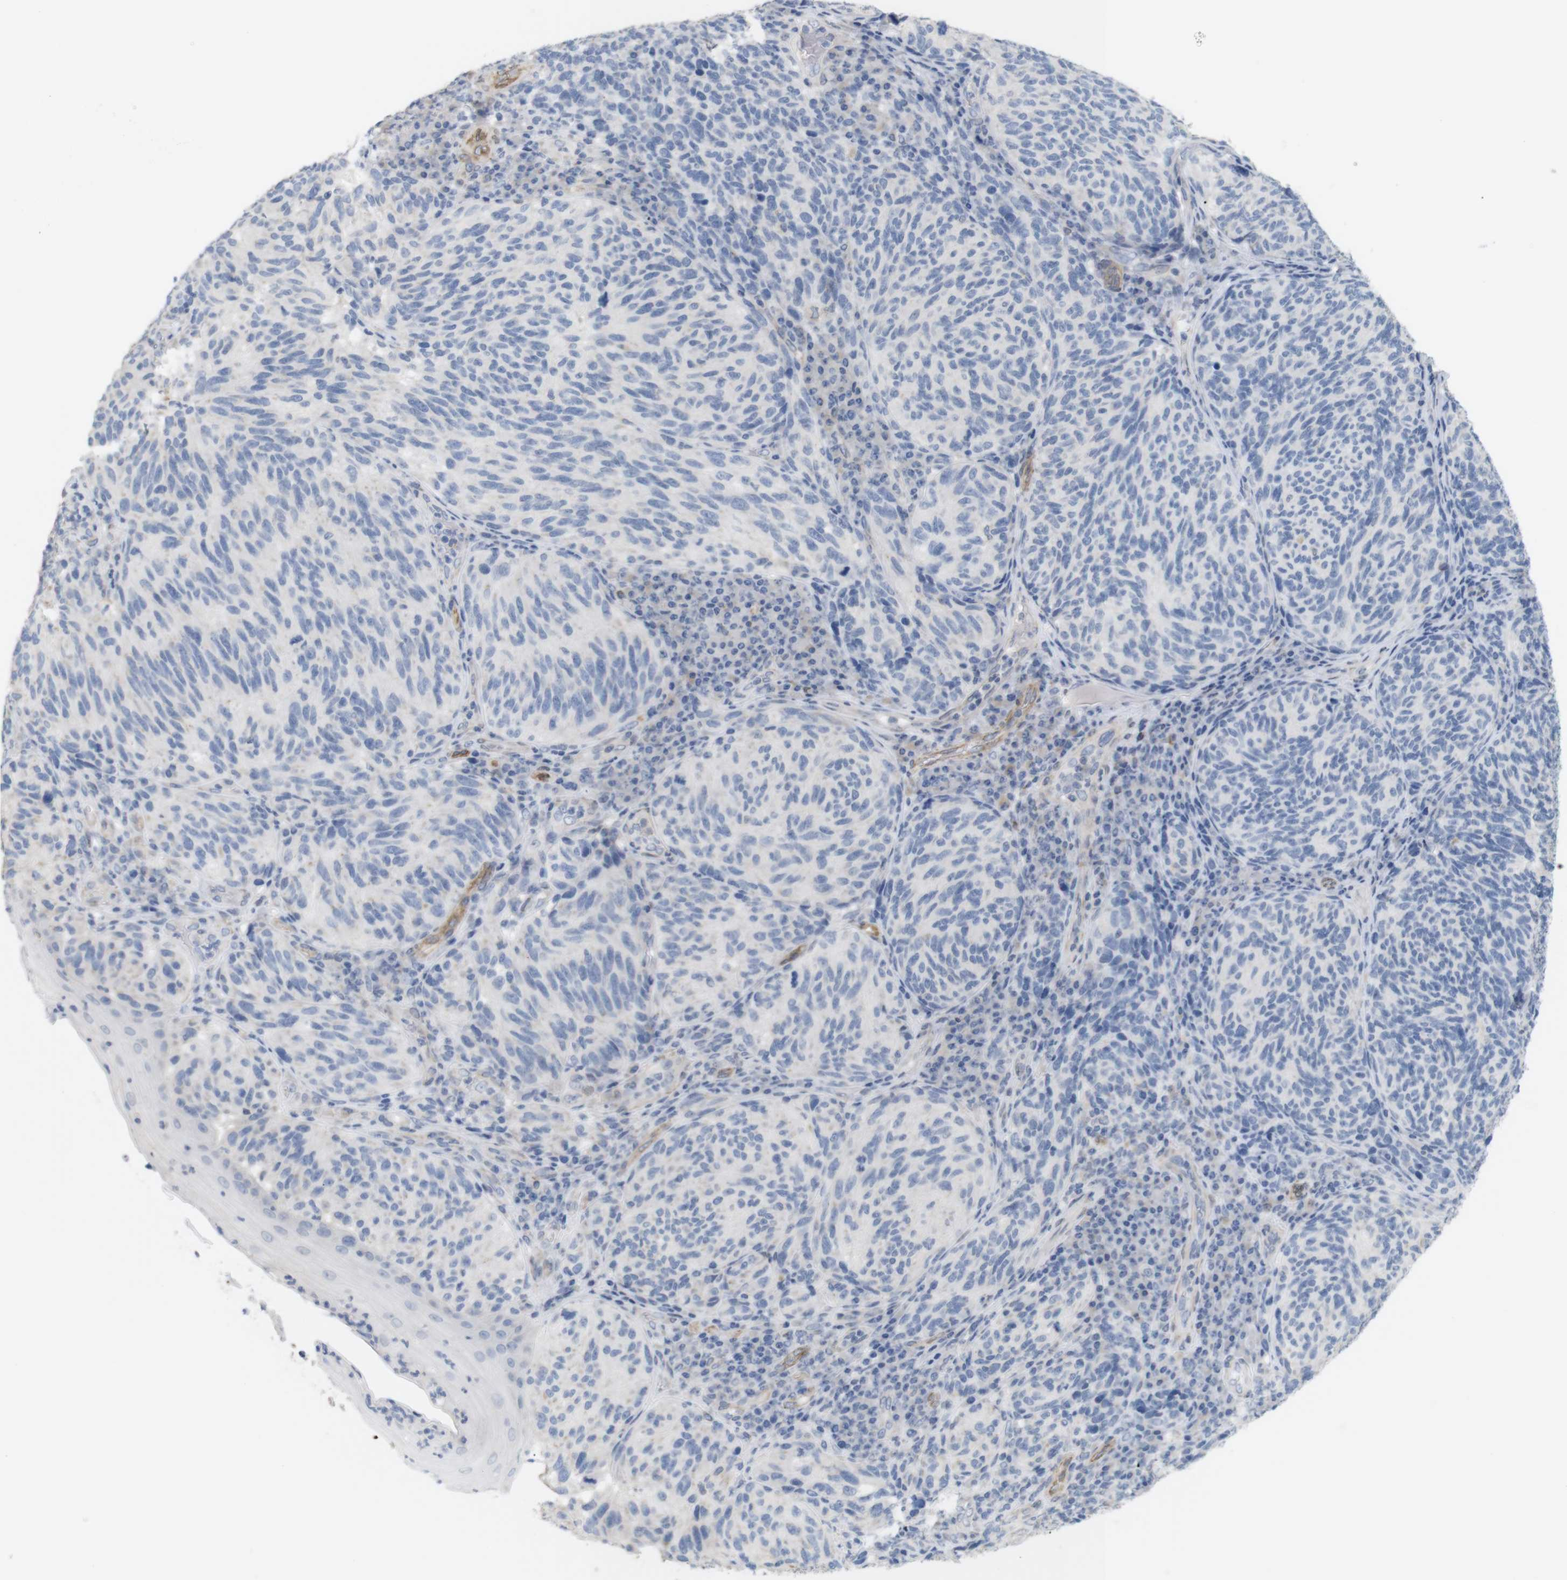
{"staining": {"intensity": "negative", "quantity": "none", "location": "none"}, "tissue": "melanoma", "cell_type": "Tumor cells", "image_type": "cancer", "snomed": [{"axis": "morphology", "description": "Malignant melanoma, NOS"}, {"axis": "topography", "description": "Skin"}], "caption": "A high-resolution histopathology image shows immunohistochemistry (IHC) staining of malignant melanoma, which displays no significant staining in tumor cells.", "gene": "ITPR1", "patient": {"sex": "female", "age": 73}}